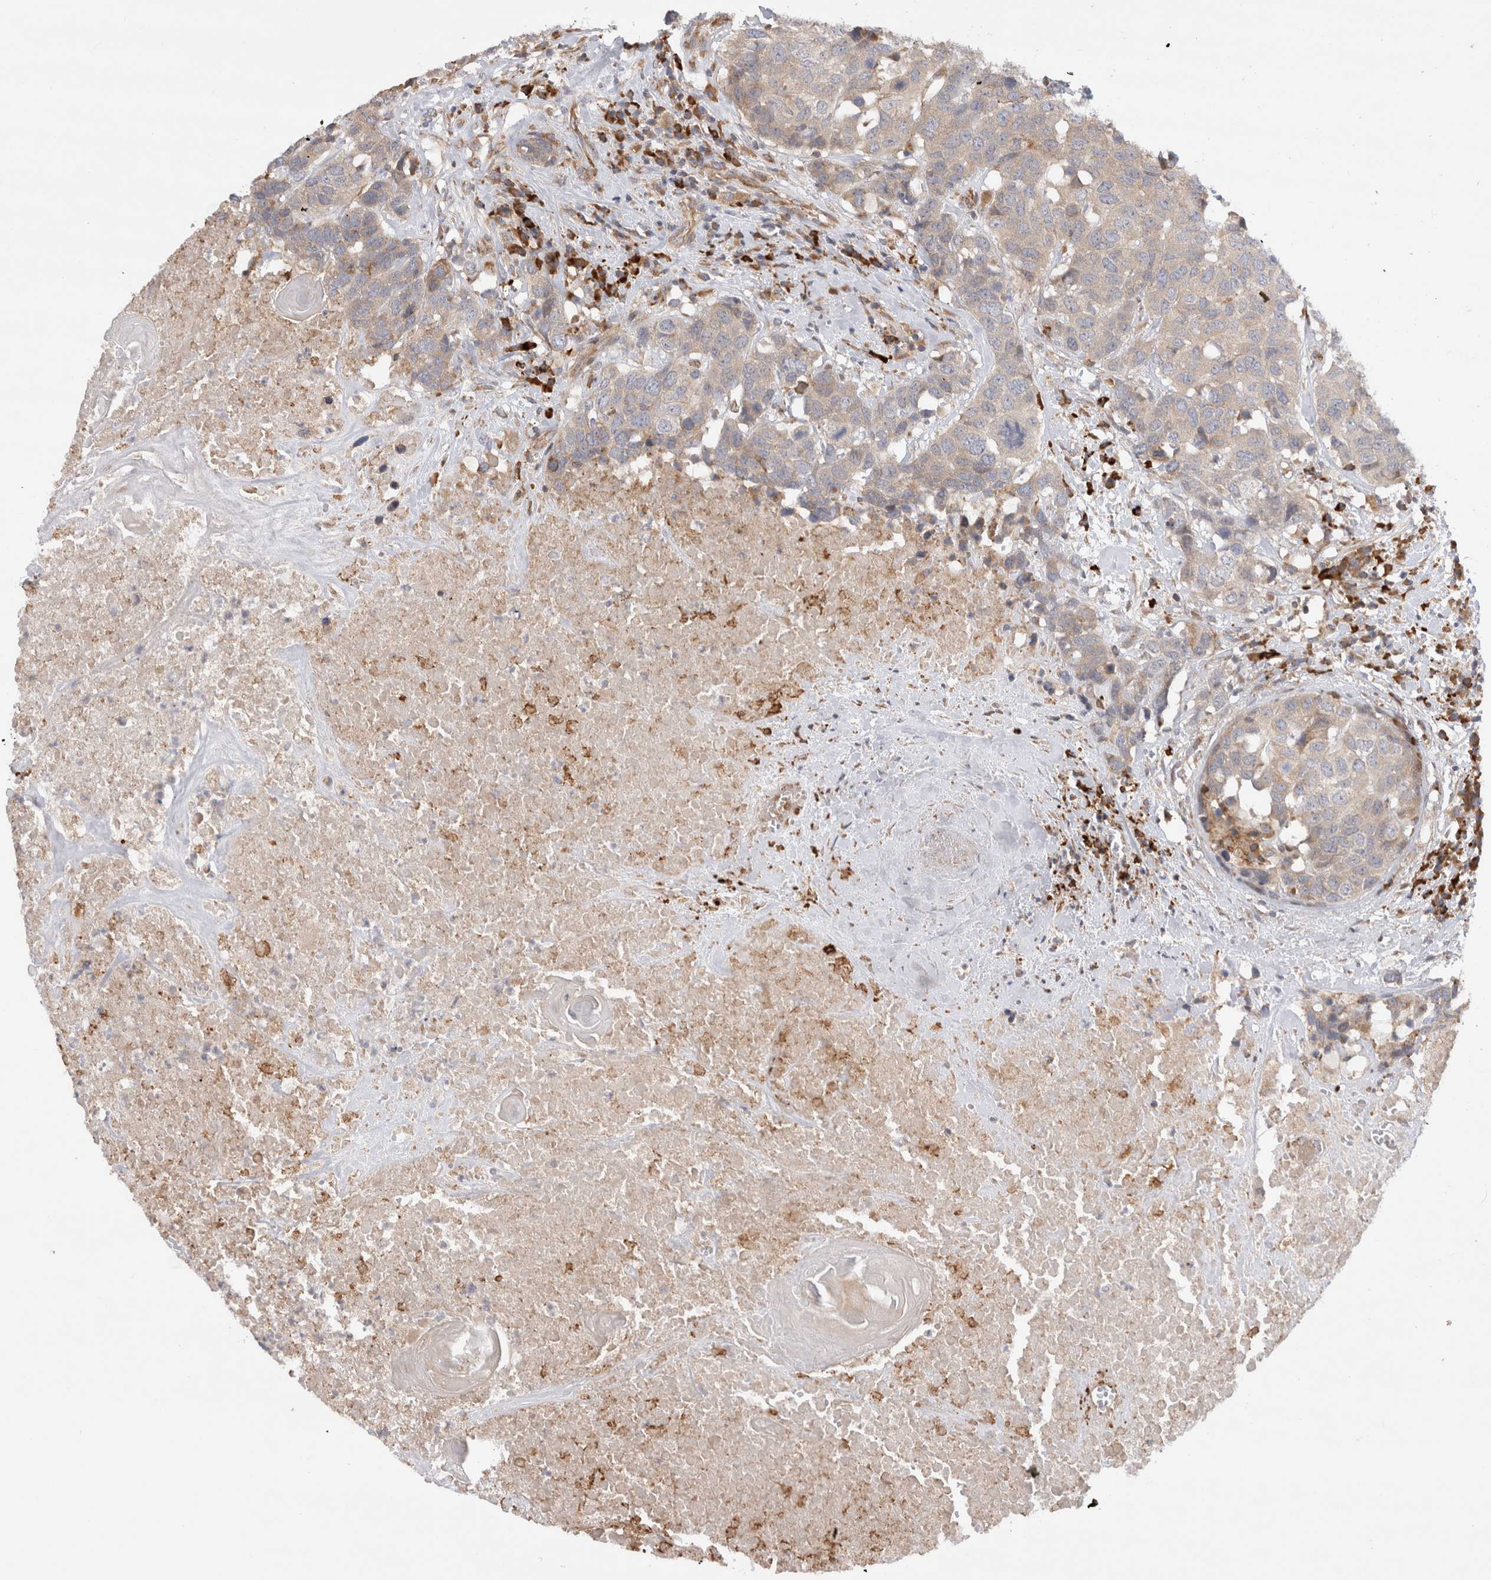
{"staining": {"intensity": "weak", "quantity": "25%-75%", "location": "cytoplasmic/membranous"}, "tissue": "head and neck cancer", "cell_type": "Tumor cells", "image_type": "cancer", "snomed": [{"axis": "morphology", "description": "Squamous cell carcinoma, NOS"}, {"axis": "topography", "description": "Head-Neck"}], "caption": "Immunohistochemical staining of human squamous cell carcinoma (head and neck) displays low levels of weak cytoplasmic/membranous protein positivity in about 25%-75% of tumor cells.", "gene": "PDCD10", "patient": {"sex": "male", "age": 66}}